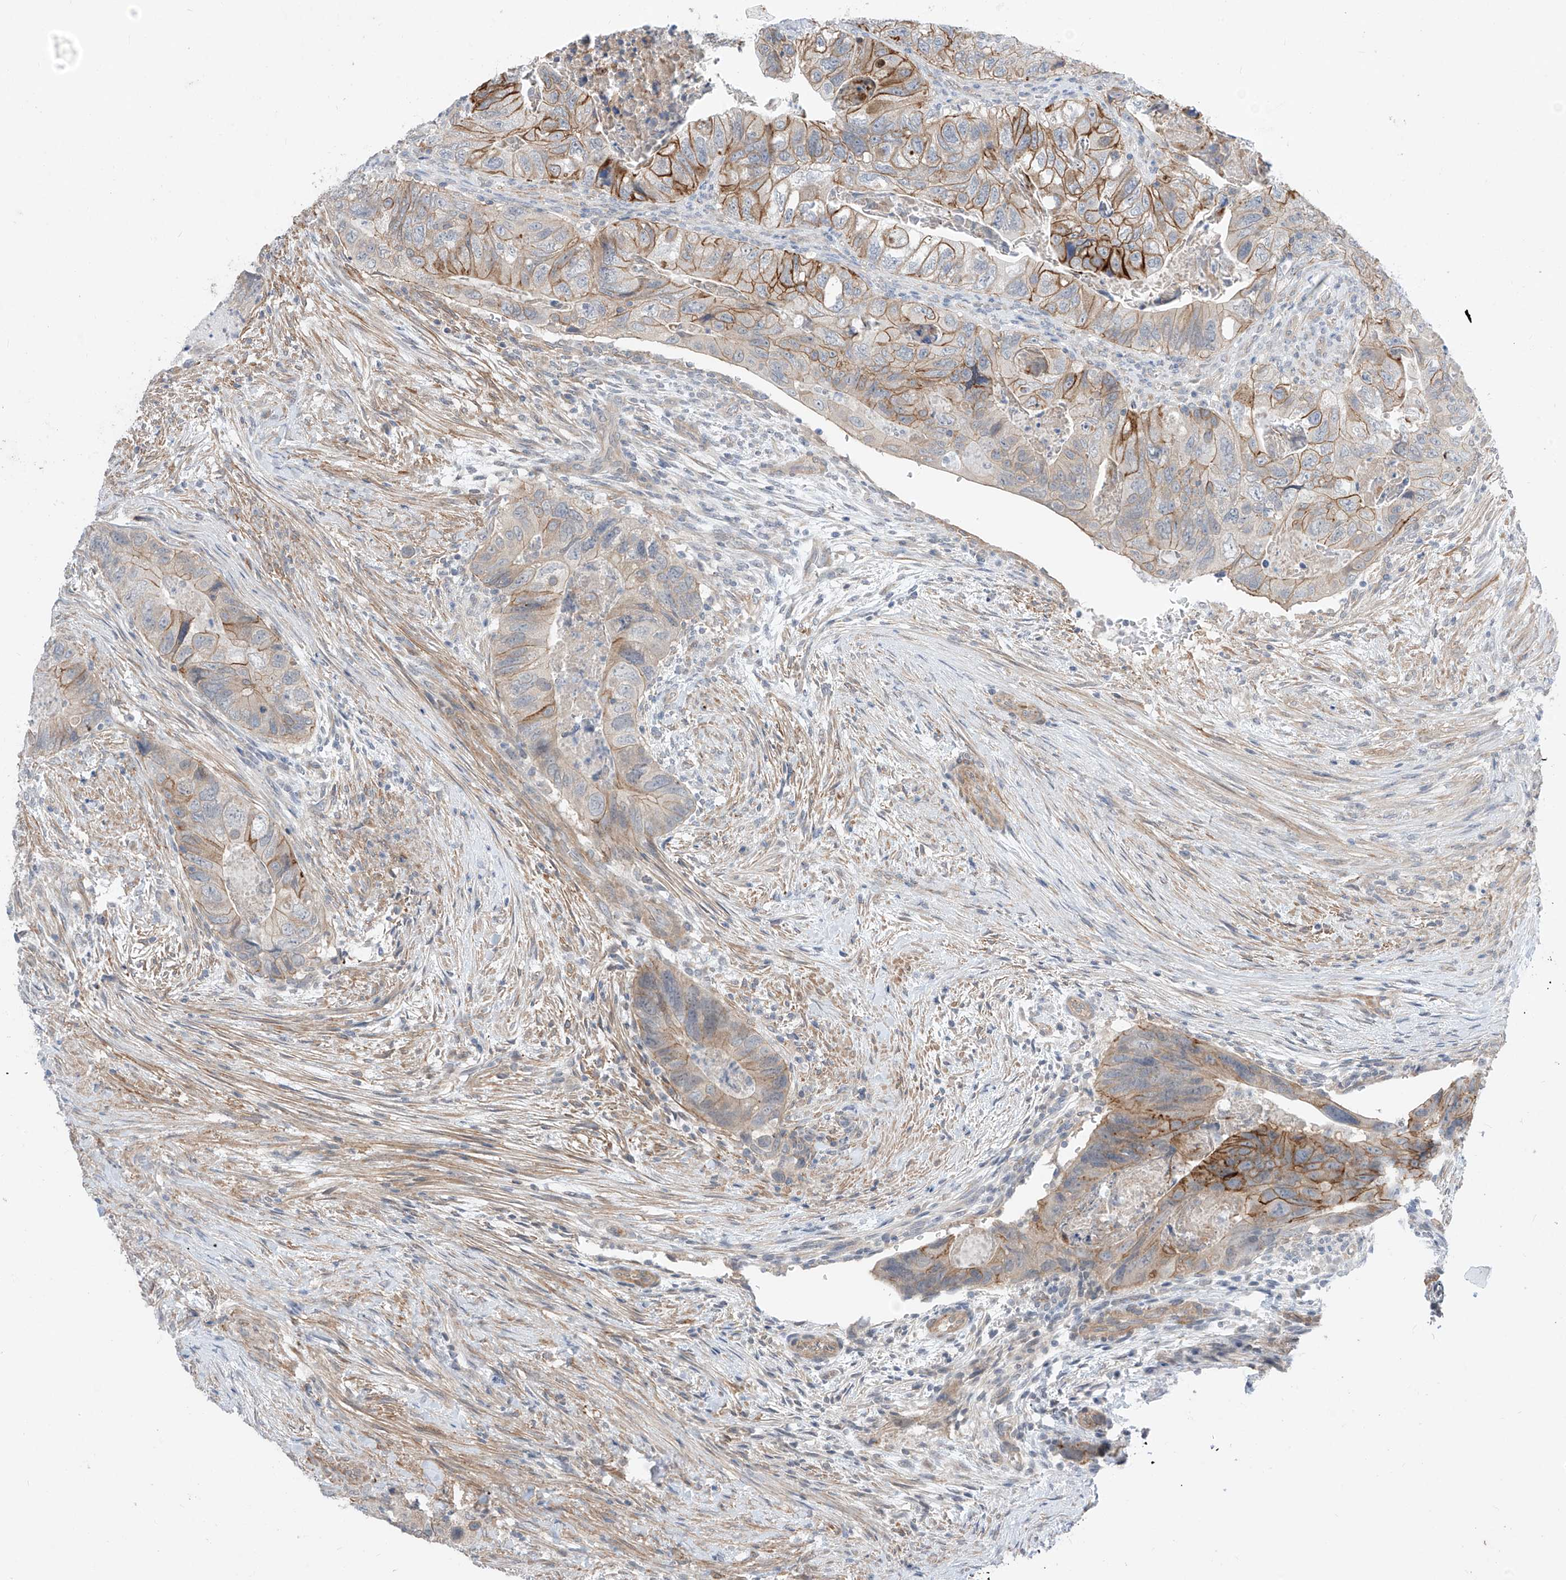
{"staining": {"intensity": "moderate", "quantity": "25%-75%", "location": "cytoplasmic/membranous"}, "tissue": "colorectal cancer", "cell_type": "Tumor cells", "image_type": "cancer", "snomed": [{"axis": "morphology", "description": "Adenocarcinoma, NOS"}, {"axis": "topography", "description": "Rectum"}], "caption": "High-magnification brightfield microscopy of colorectal adenocarcinoma stained with DAB (brown) and counterstained with hematoxylin (blue). tumor cells exhibit moderate cytoplasmic/membranous expression is appreciated in about25%-75% of cells.", "gene": "ABLIM2", "patient": {"sex": "male", "age": 63}}